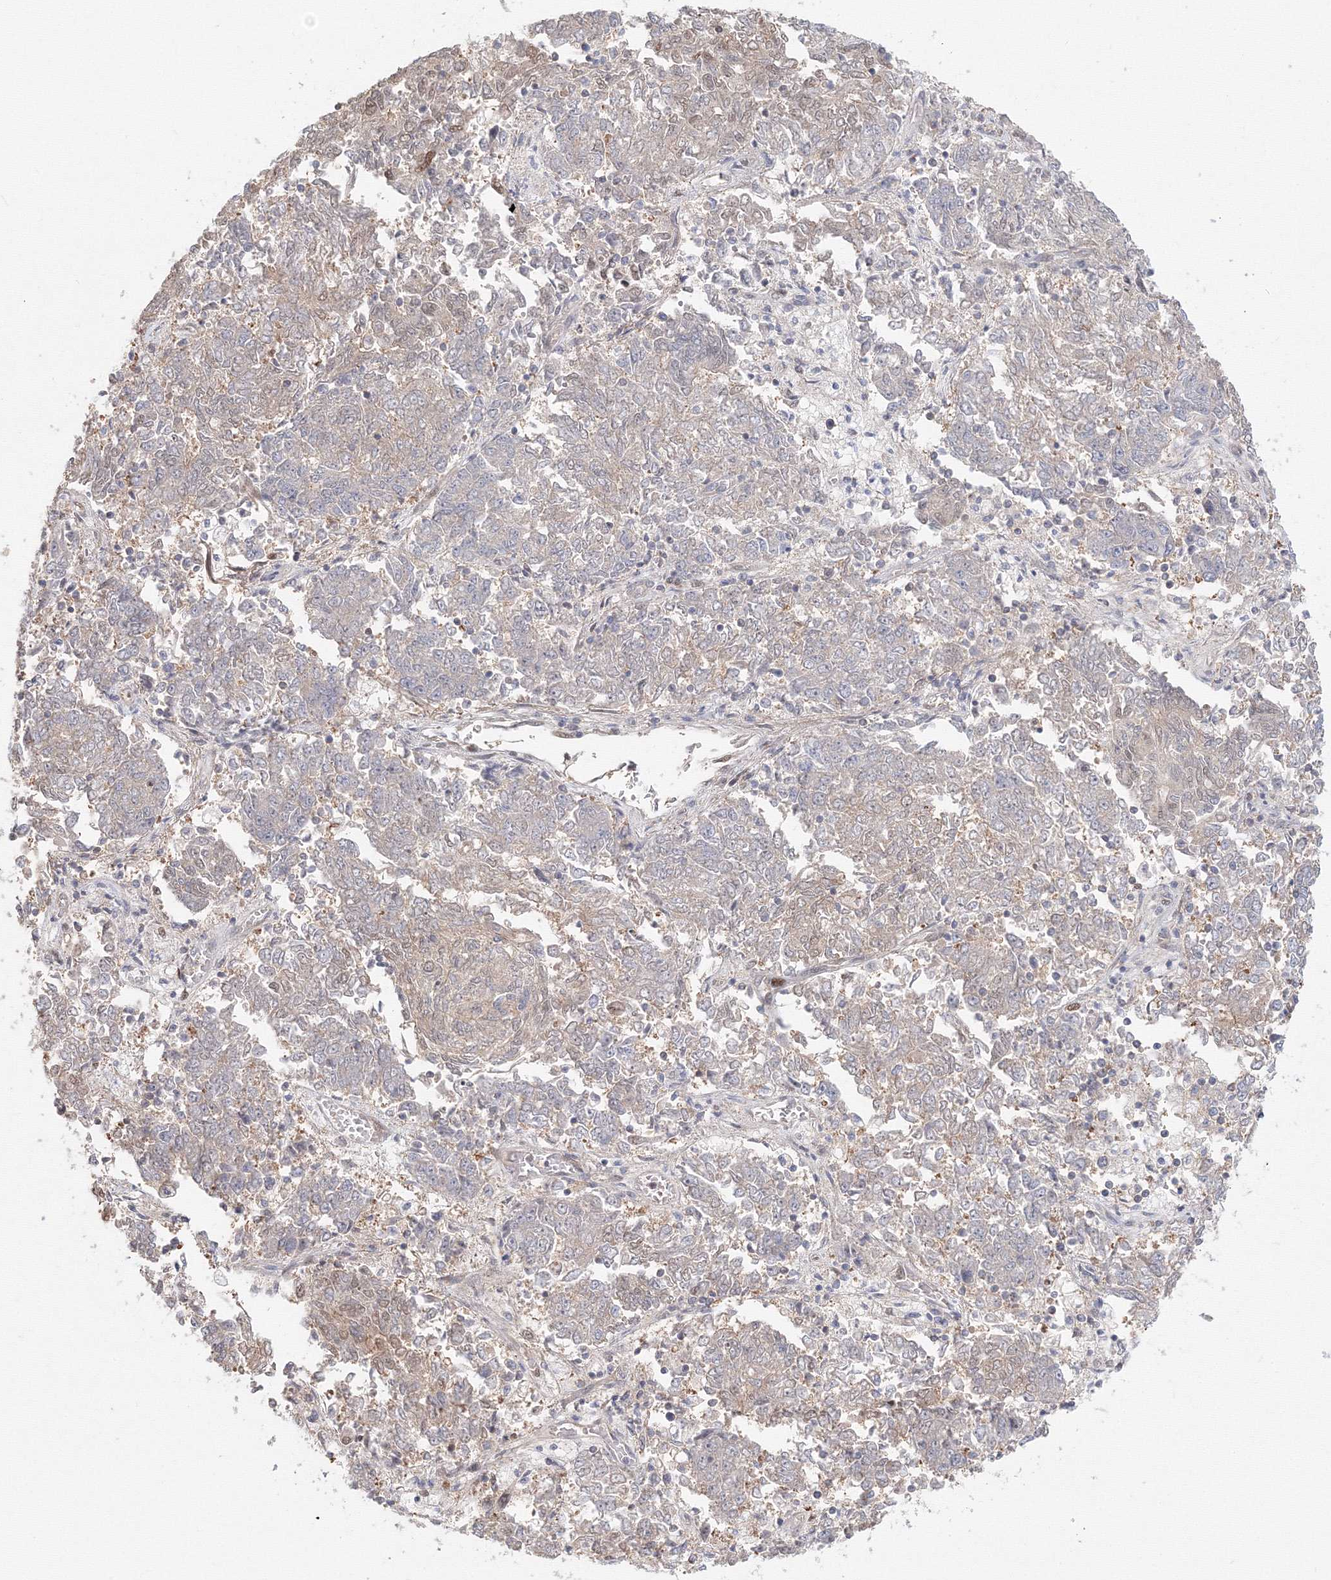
{"staining": {"intensity": "weak", "quantity": "<25%", "location": "cytoplasmic/membranous,nuclear"}, "tissue": "endometrial cancer", "cell_type": "Tumor cells", "image_type": "cancer", "snomed": [{"axis": "morphology", "description": "Adenocarcinoma, NOS"}, {"axis": "topography", "description": "Endometrium"}], "caption": "This micrograph is of endometrial cancer stained with IHC to label a protein in brown with the nuclei are counter-stained blue. There is no positivity in tumor cells. Brightfield microscopy of immunohistochemistry stained with DAB (brown) and hematoxylin (blue), captured at high magnification.", "gene": "ARHGAP21", "patient": {"sex": "female", "age": 80}}